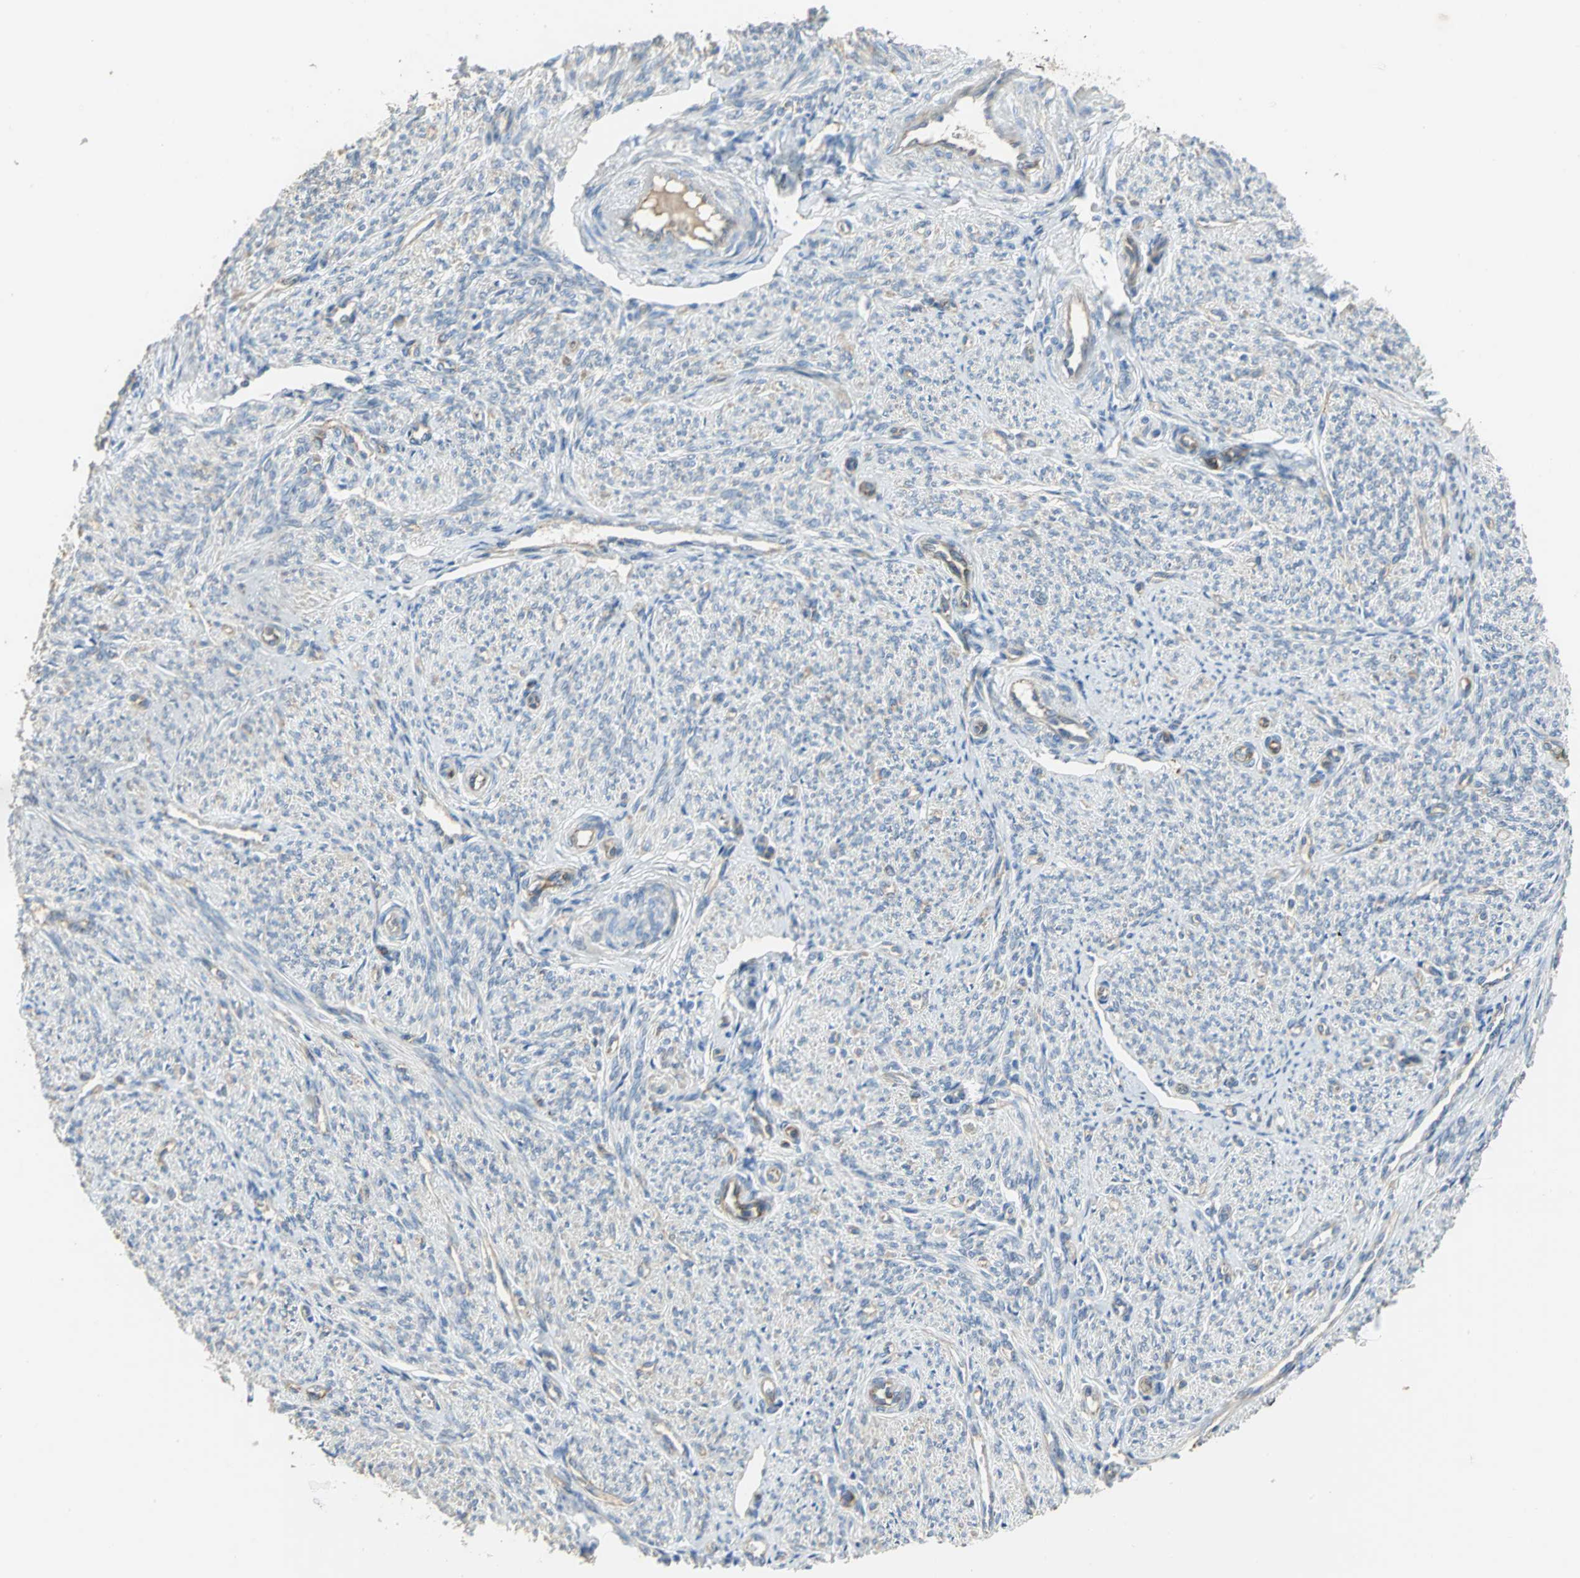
{"staining": {"intensity": "negative", "quantity": "none", "location": "none"}, "tissue": "smooth muscle", "cell_type": "Smooth muscle cells", "image_type": "normal", "snomed": [{"axis": "morphology", "description": "Normal tissue, NOS"}, {"axis": "topography", "description": "Smooth muscle"}], "caption": "Immunohistochemistry (IHC) histopathology image of benign human smooth muscle stained for a protein (brown), which reveals no positivity in smooth muscle cells.", "gene": "HTR1F", "patient": {"sex": "female", "age": 65}}